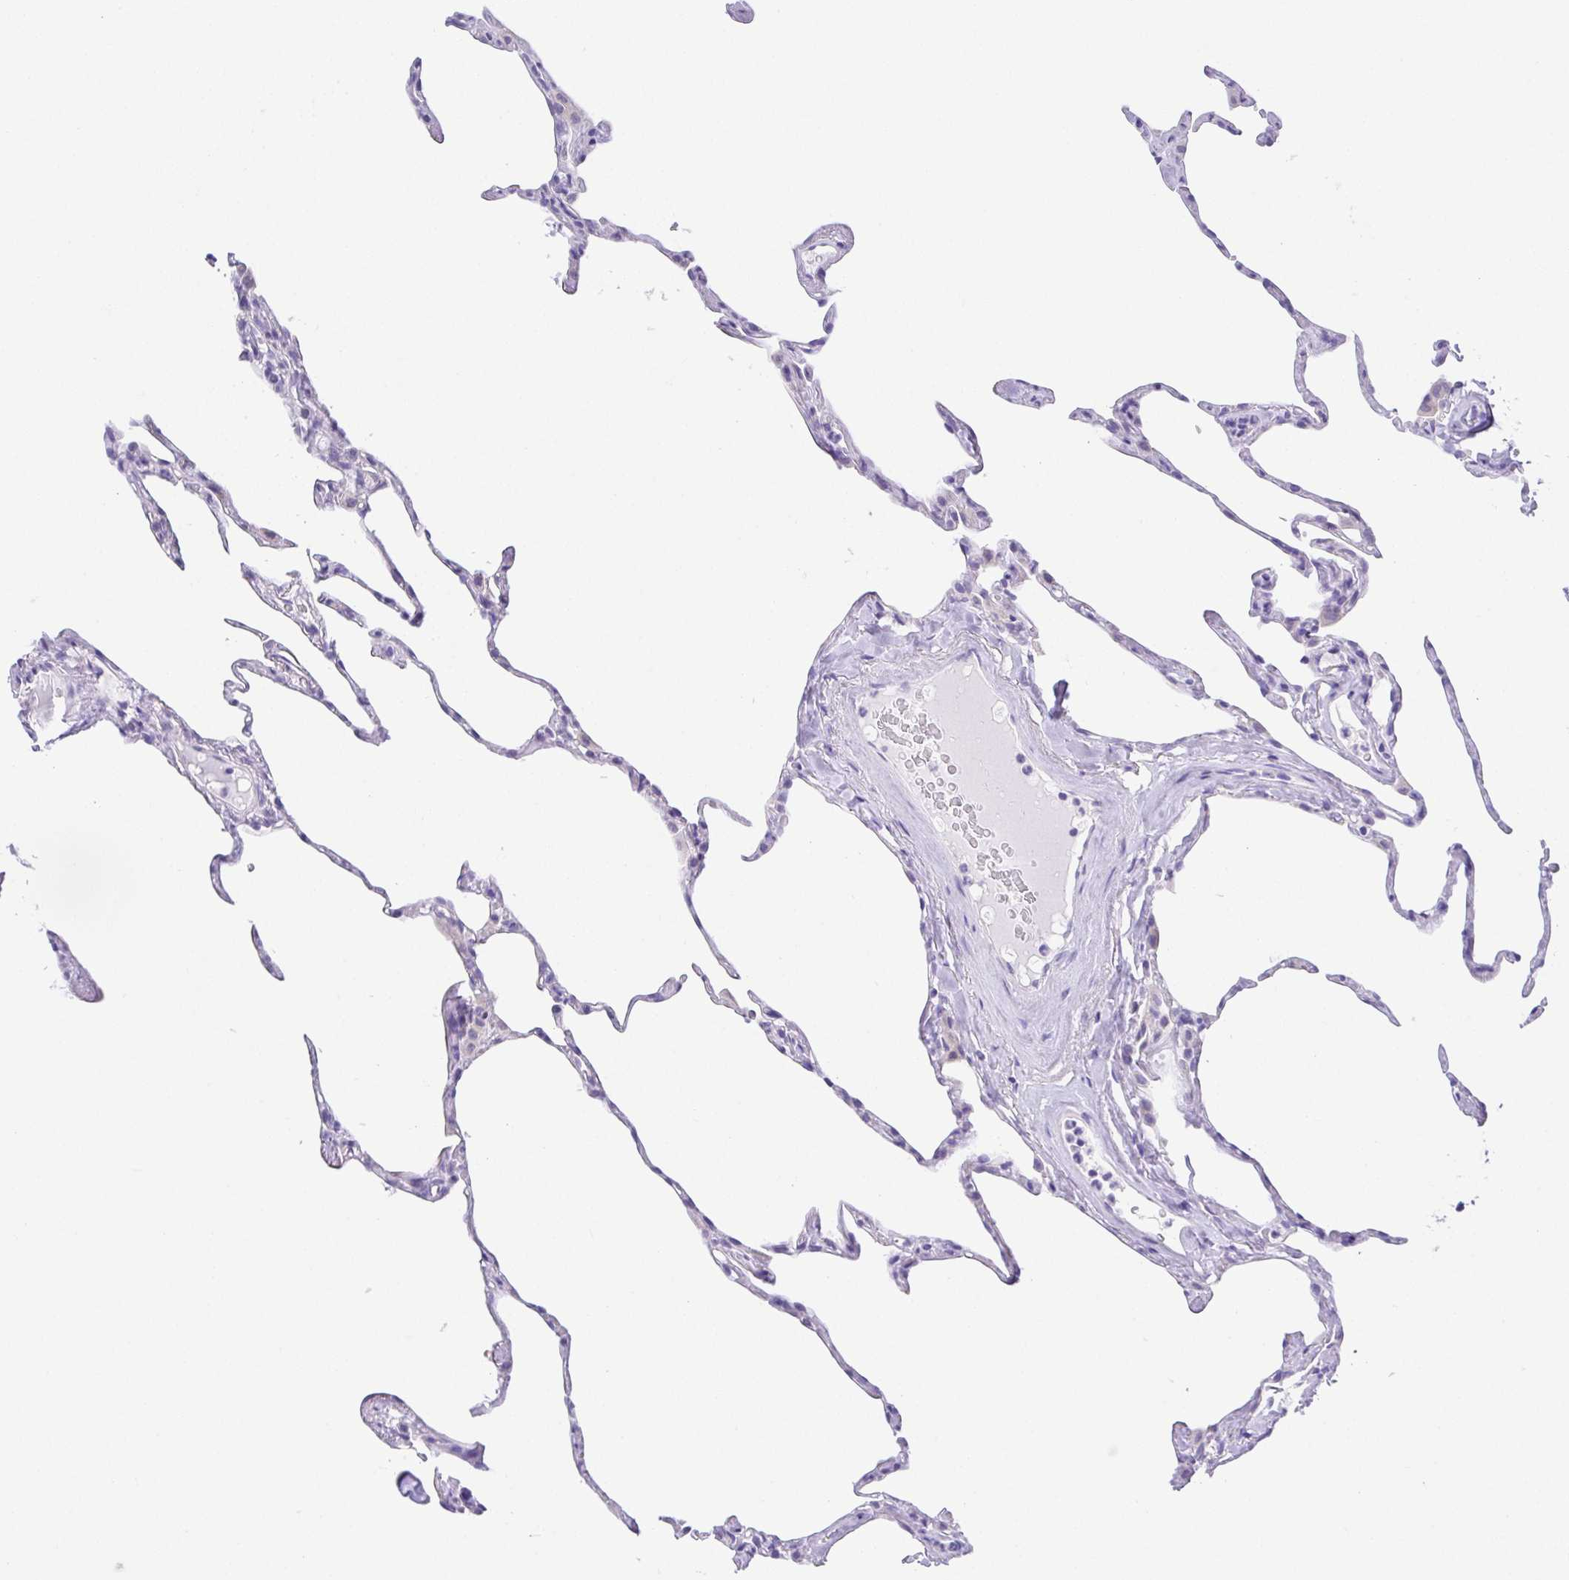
{"staining": {"intensity": "negative", "quantity": "none", "location": "none"}, "tissue": "lung", "cell_type": "Alveolar cells", "image_type": "normal", "snomed": [{"axis": "morphology", "description": "Normal tissue, NOS"}, {"axis": "topography", "description": "Lung"}], "caption": "DAB immunohistochemical staining of unremarkable lung reveals no significant positivity in alveolar cells.", "gene": "LUZP4", "patient": {"sex": "male", "age": 65}}